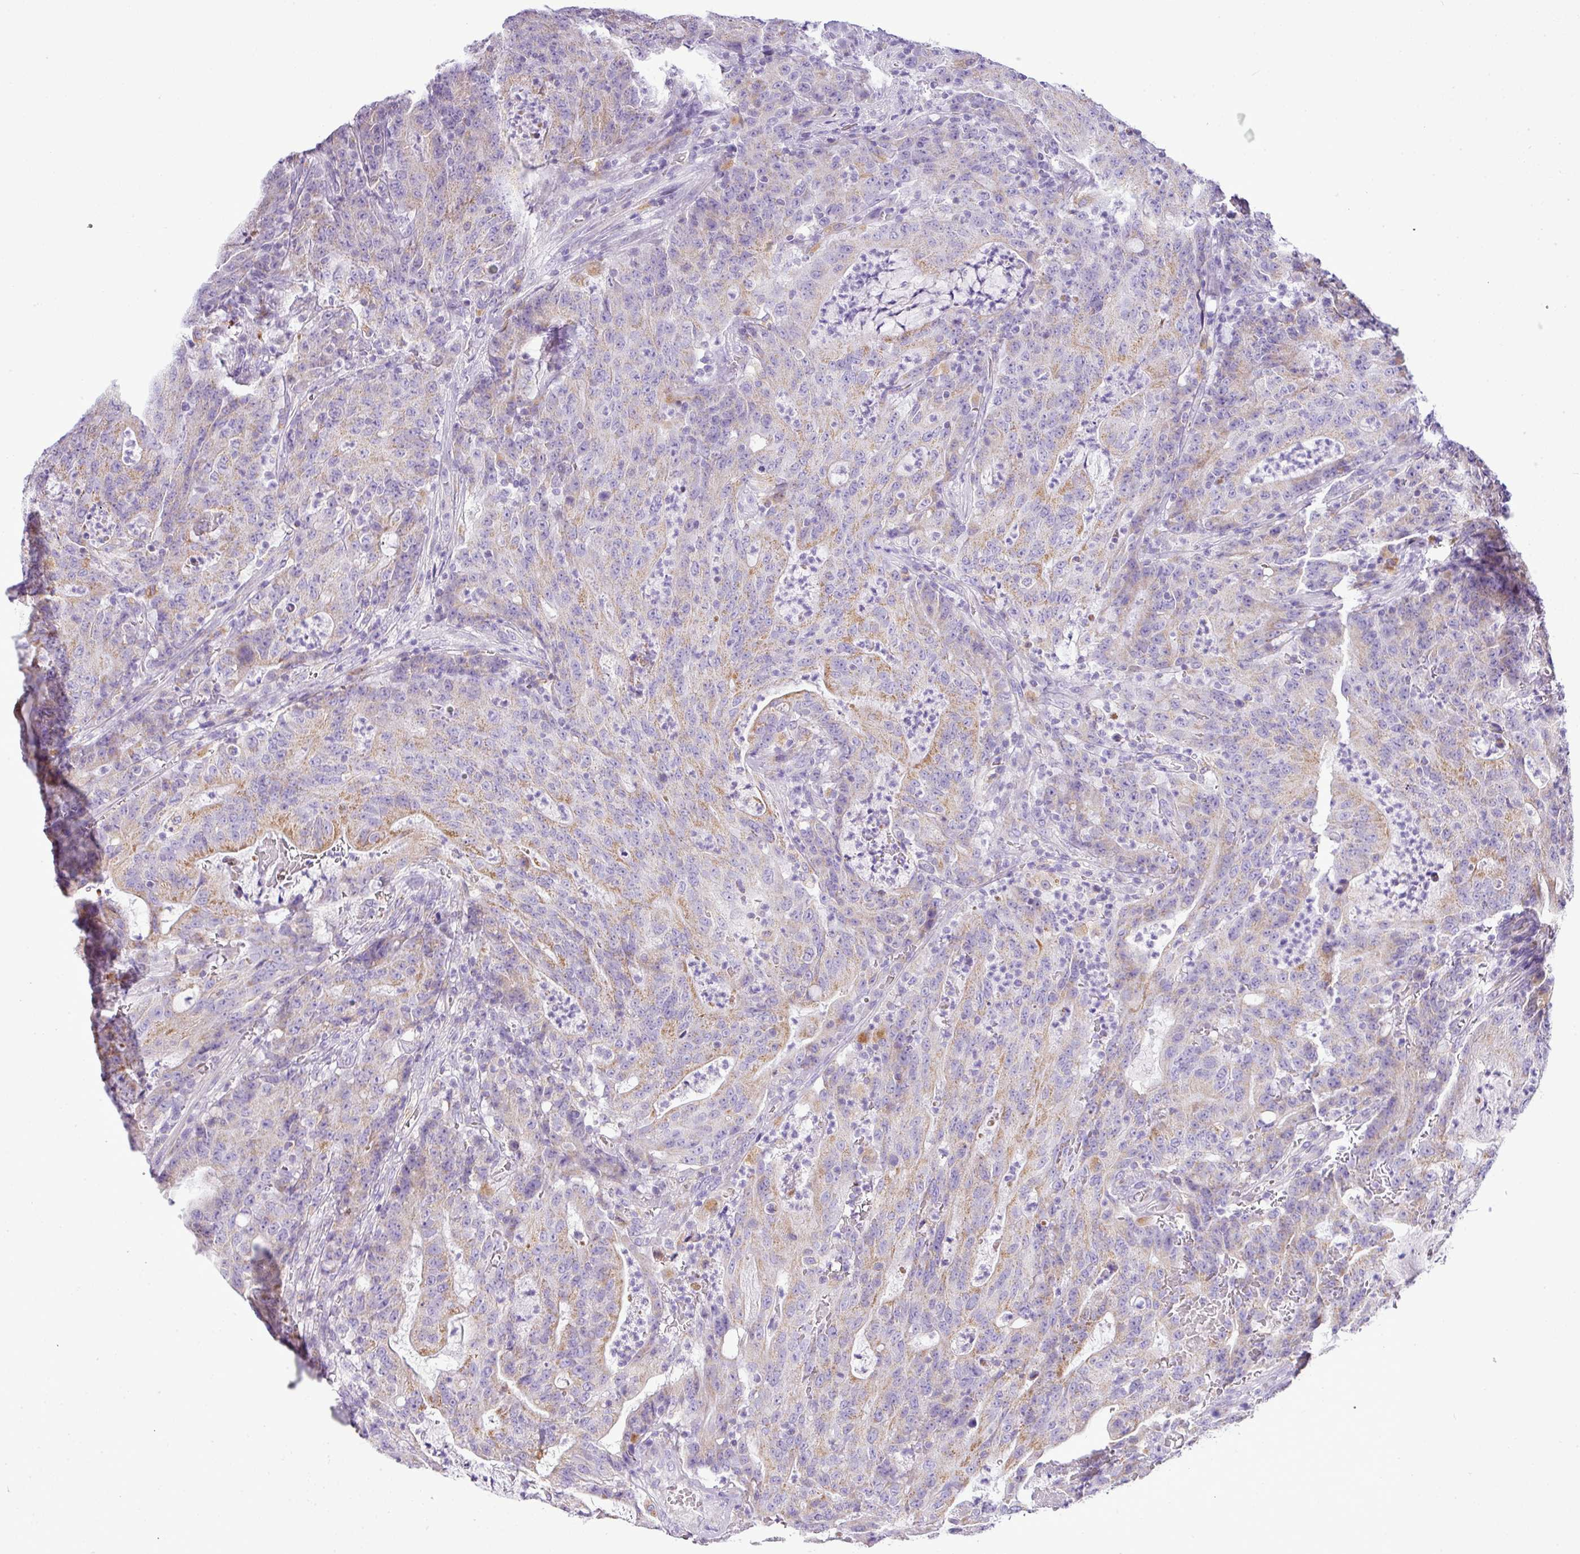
{"staining": {"intensity": "moderate", "quantity": "<25%", "location": "cytoplasmic/membranous"}, "tissue": "colorectal cancer", "cell_type": "Tumor cells", "image_type": "cancer", "snomed": [{"axis": "morphology", "description": "Adenocarcinoma, NOS"}, {"axis": "topography", "description": "Colon"}], "caption": "Protein expression analysis of colorectal adenocarcinoma reveals moderate cytoplasmic/membranous positivity in about <25% of tumor cells. Using DAB (brown) and hematoxylin (blue) stains, captured at high magnification using brightfield microscopy.", "gene": "PGAP4", "patient": {"sex": "male", "age": 83}}